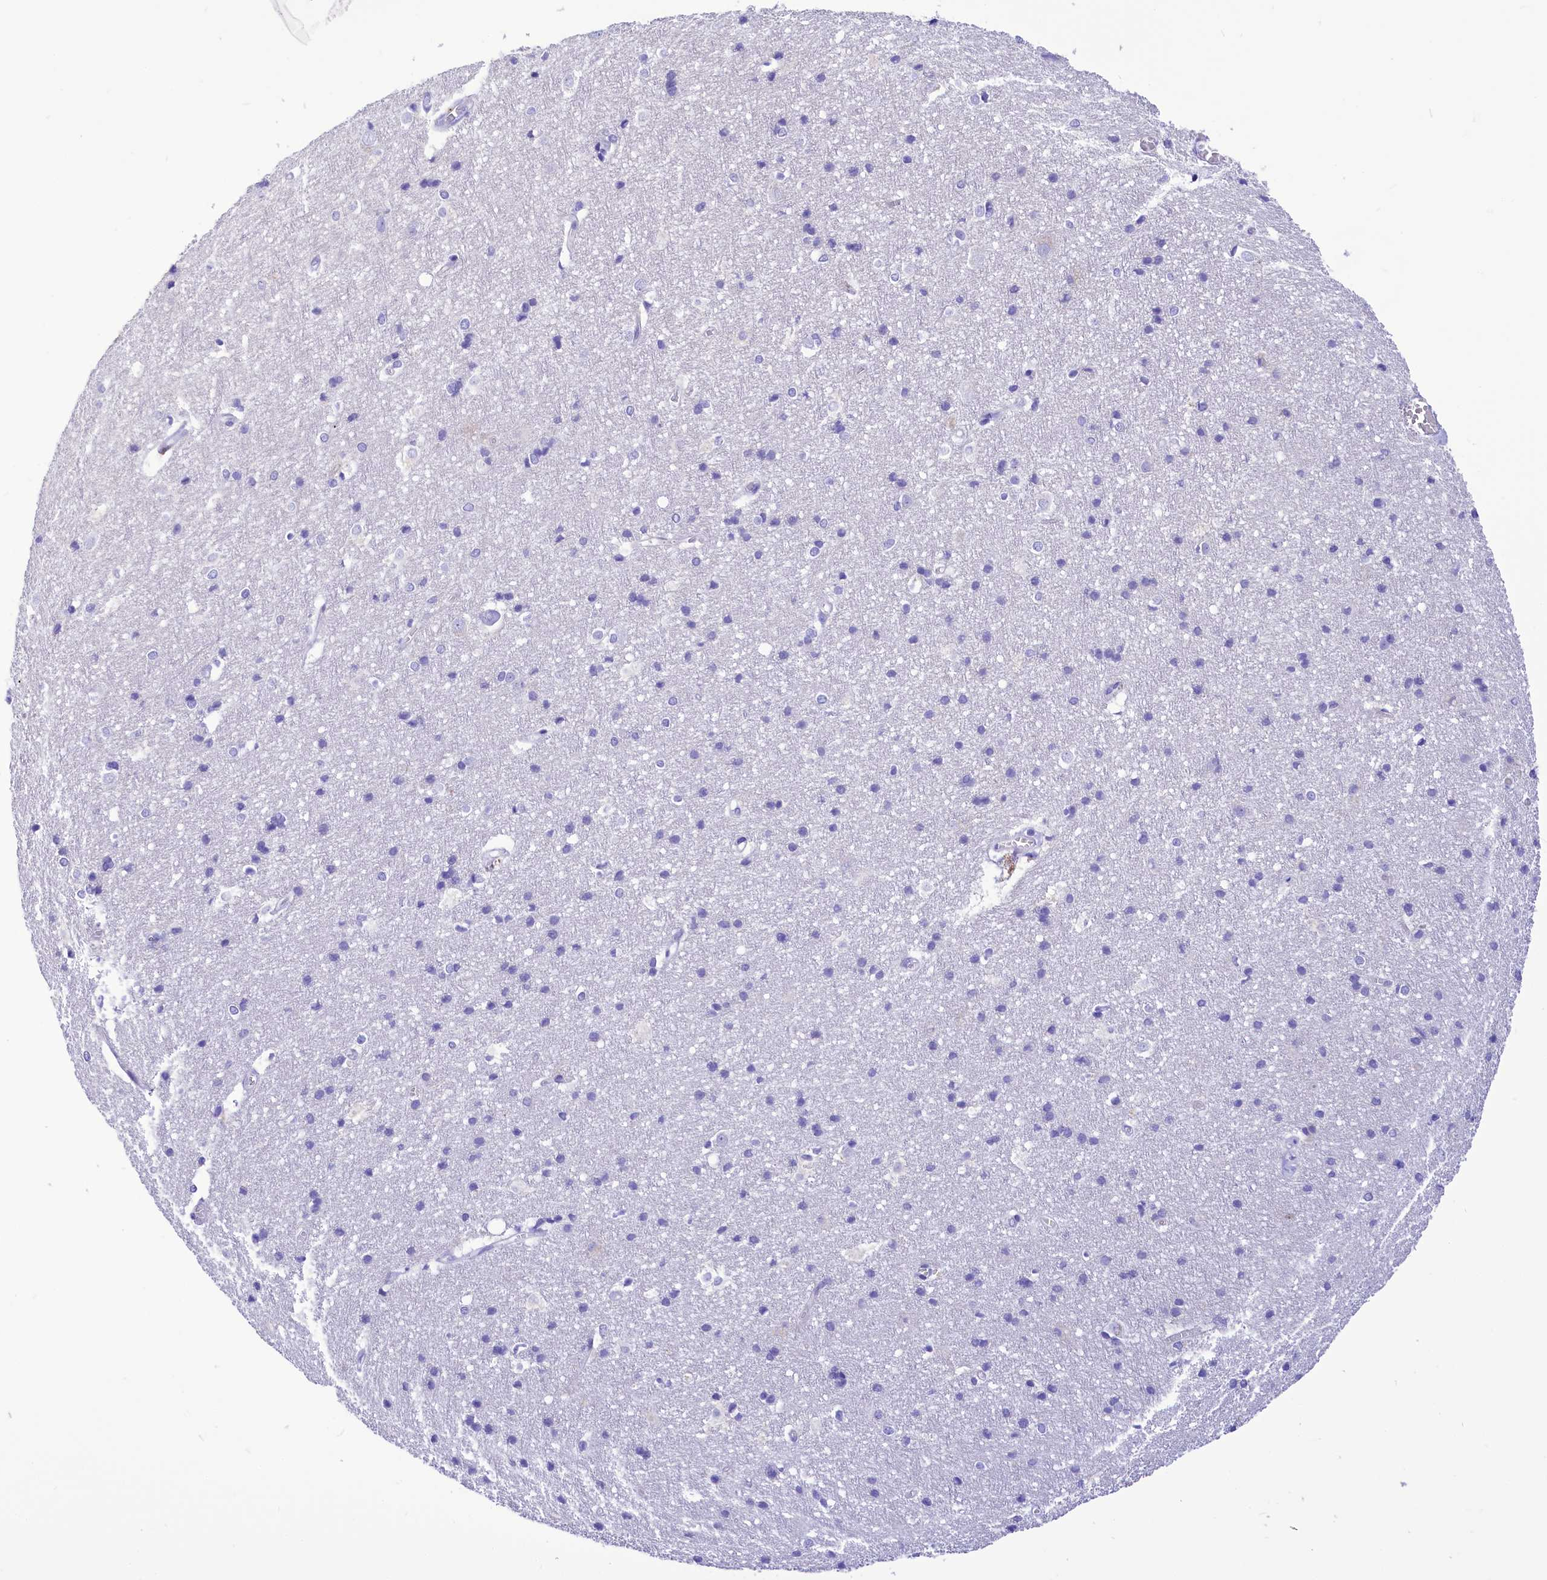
{"staining": {"intensity": "negative", "quantity": "none", "location": "none"}, "tissue": "cerebral cortex", "cell_type": "Endothelial cells", "image_type": "normal", "snomed": [{"axis": "morphology", "description": "Normal tissue, NOS"}, {"axis": "topography", "description": "Cerebral cortex"}], "caption": "The image shows no staining of endothelial cells in unremarkable cerebral cortex.", "gene": "TTC36", "patient": {"sex": "male", "age": 54}}